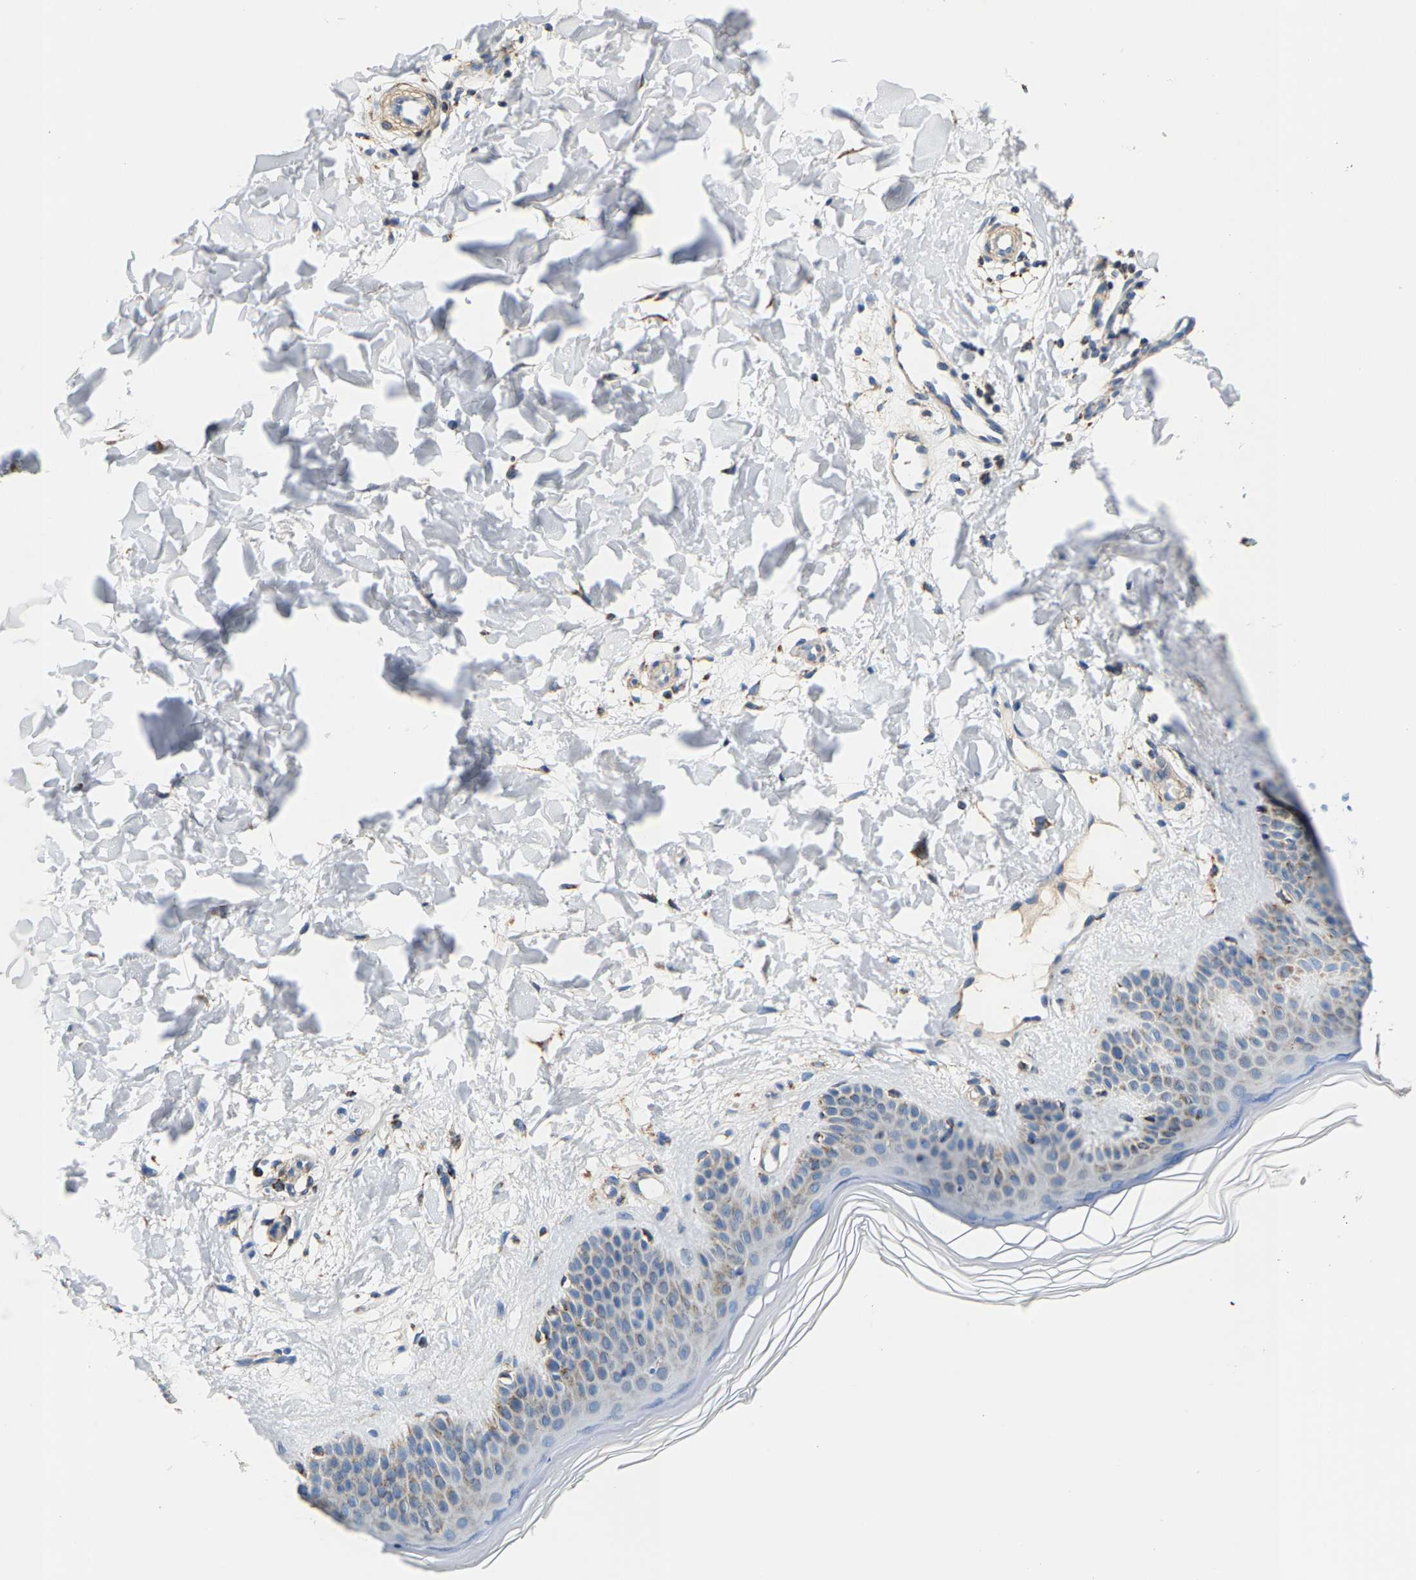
{"staining": {"intensity": "weak", "quantity": ">75%", "location": "cytoplasmic/membranous"}, "tissue": "skin", "cell_type": "Fibroblasts", "image_type": "normal", "snomed": [{"axis": "morphology", "description": "Normal tissue, NOS"}, {"axis": "morphology", "description": "Malignant melanoma, Metastatic site"}, {"axis": "topography", "description": "Skin"}], "caption": "Brown immunohistochemical staining in normal skin exhibits weak cytoplasmic/membranous expression in about >75% of fibroblasts. Immunohistochemistry (ihc) stains the protein in brown and the nuclei are stained blue.", "gene": "SHMT2", "patient": {"sex": "male", "age": 41}}